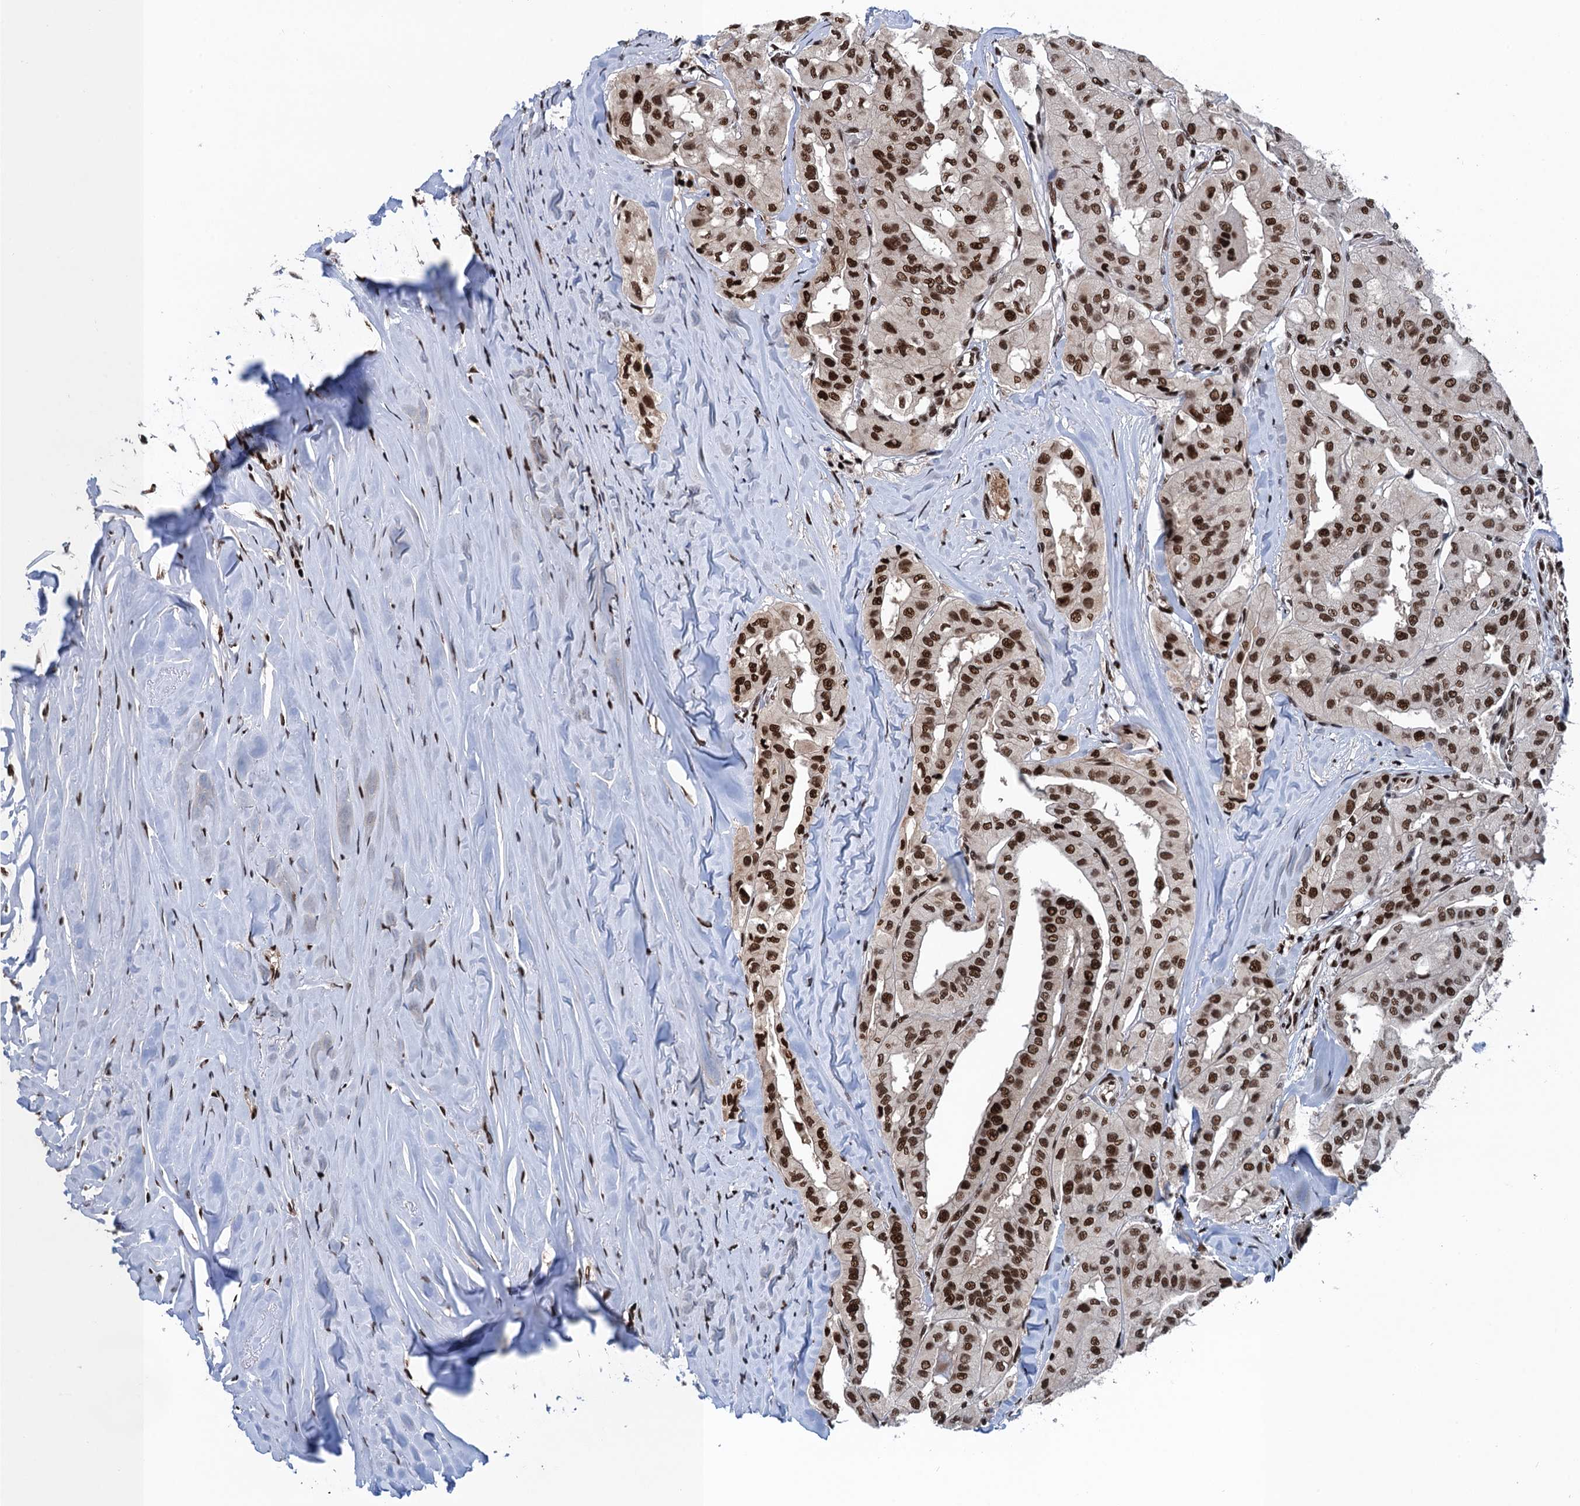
{"staining": {"intensity": "strong", "quantity": ">75%", "location": "nuclear"}, "tissue": "thyroid cancer", "cell_type": "Tumor cells", "image_type": "cancer", "snomed": [{"axis": "morphology", "description": "Papillary adenocarcinoma, NOS"}, {"axis": "topography", "description": "Thyroid gland"}], "caption": "High-magnification brightfield microscopy of thyroid papillary adenocarcinoma stained with DAB (3,3'-diaminobenzidine) (brown) and counterstained with hematoxylin (blue). tumor cells exhibit strong nuclear positivity is seen in about>75% of cells. (brown staining indicates protein expression, while blue staining denotes nuclei).", "gene": "PPP4R1", "patient": {"sex": "female", "age": 59}}